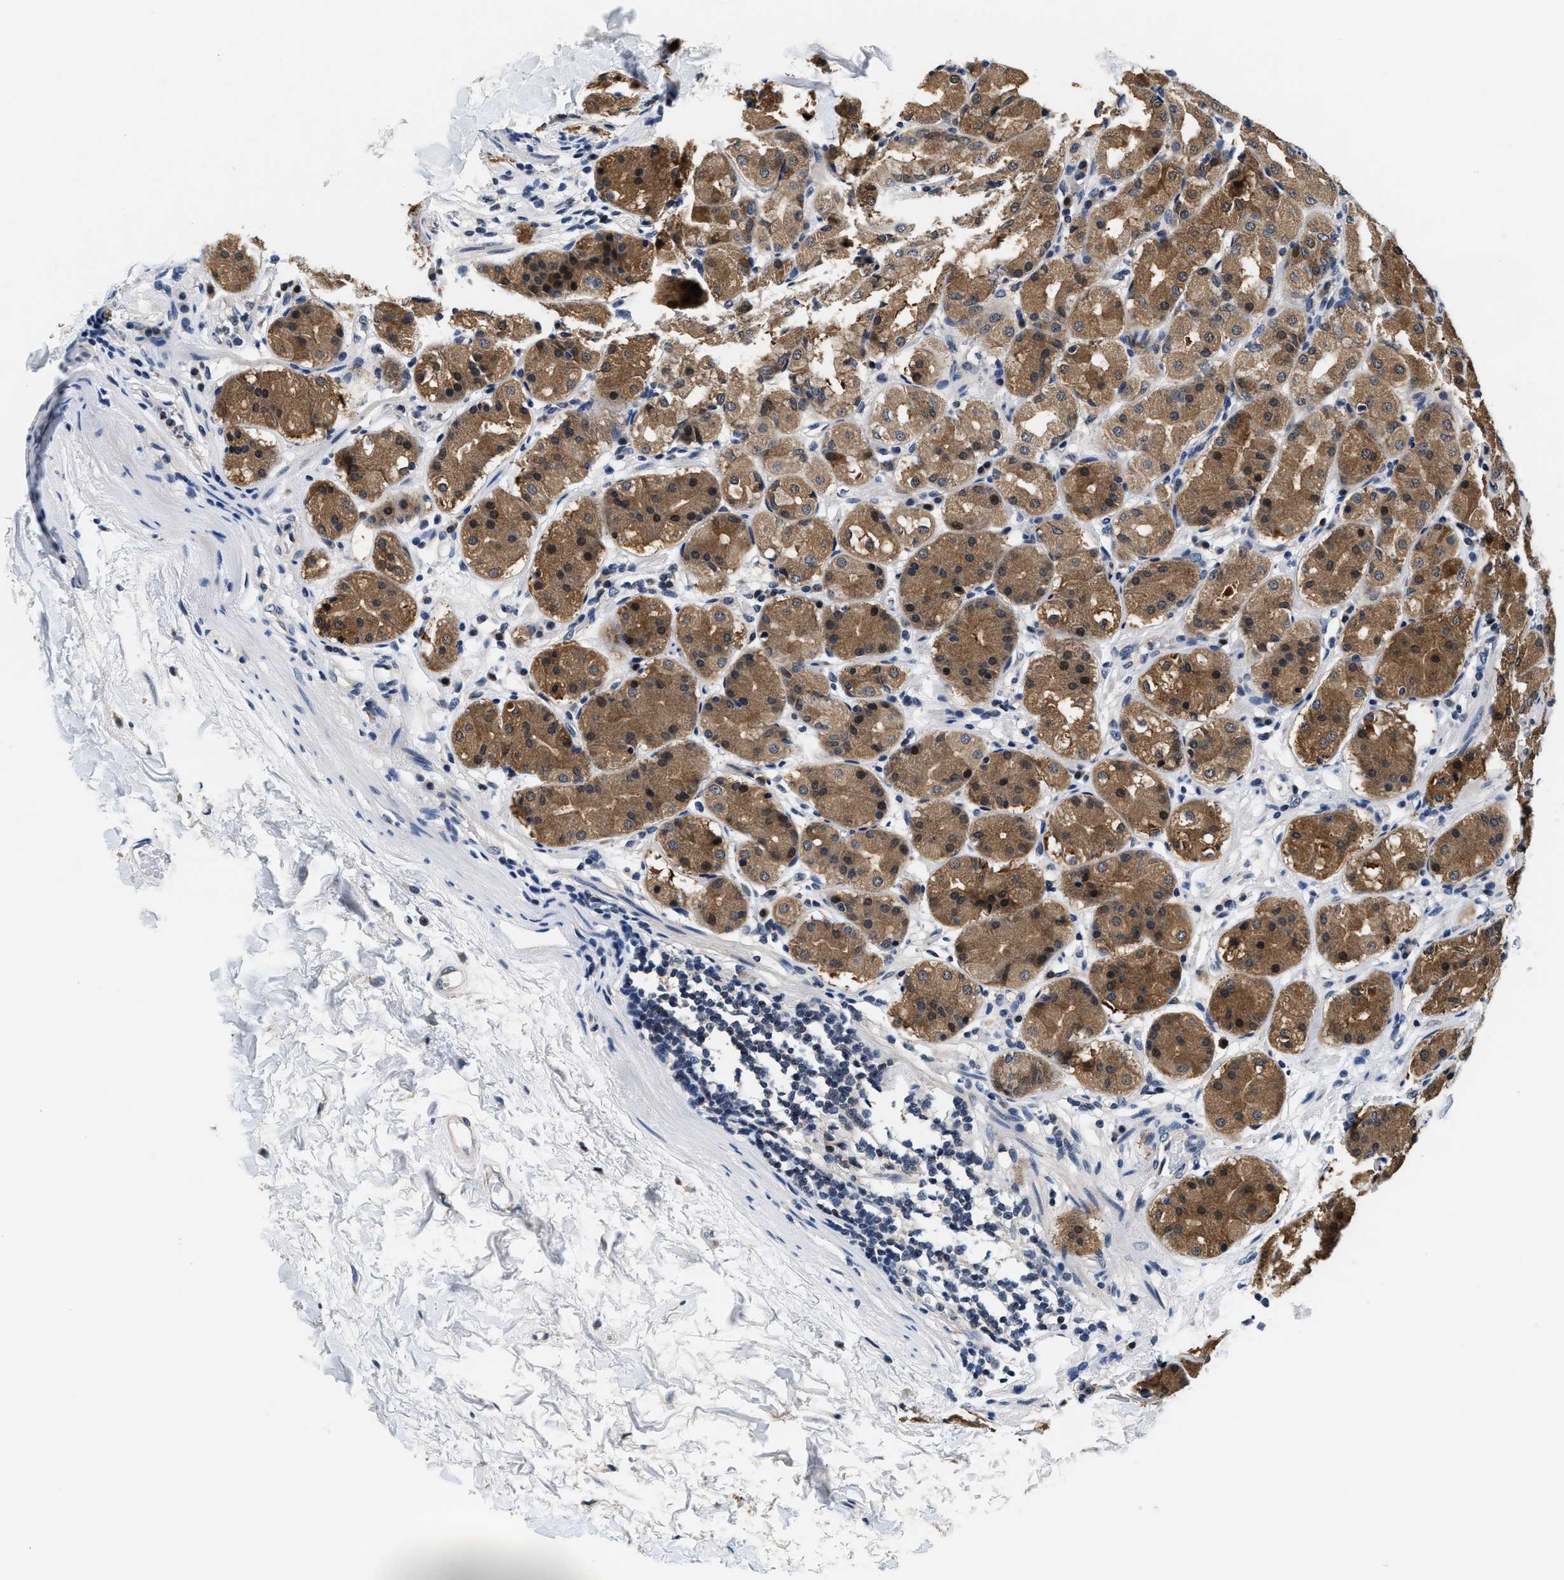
{"staining": {"intensity": "moderate", "quantity": "25%-75%", "location": "cytoplasmic/membranous"}, "tissue": "stomach", "cell_type": "Glandular cells", "image_type": "normal", "snomed": [{"axis": "morphology", "description": "Normal tissue, NOS"}, {"axis": "topography", "description": "Stomach"}, {"axis": "topography", "description": "Stomach, lower"}], "caption": "Benign stomach shows moderate cytoplasmic/membranous expression in about 25%-75% of glandular cells.", "gene": "PHPT1", "patient": {"sex": "female", "age": 56}}